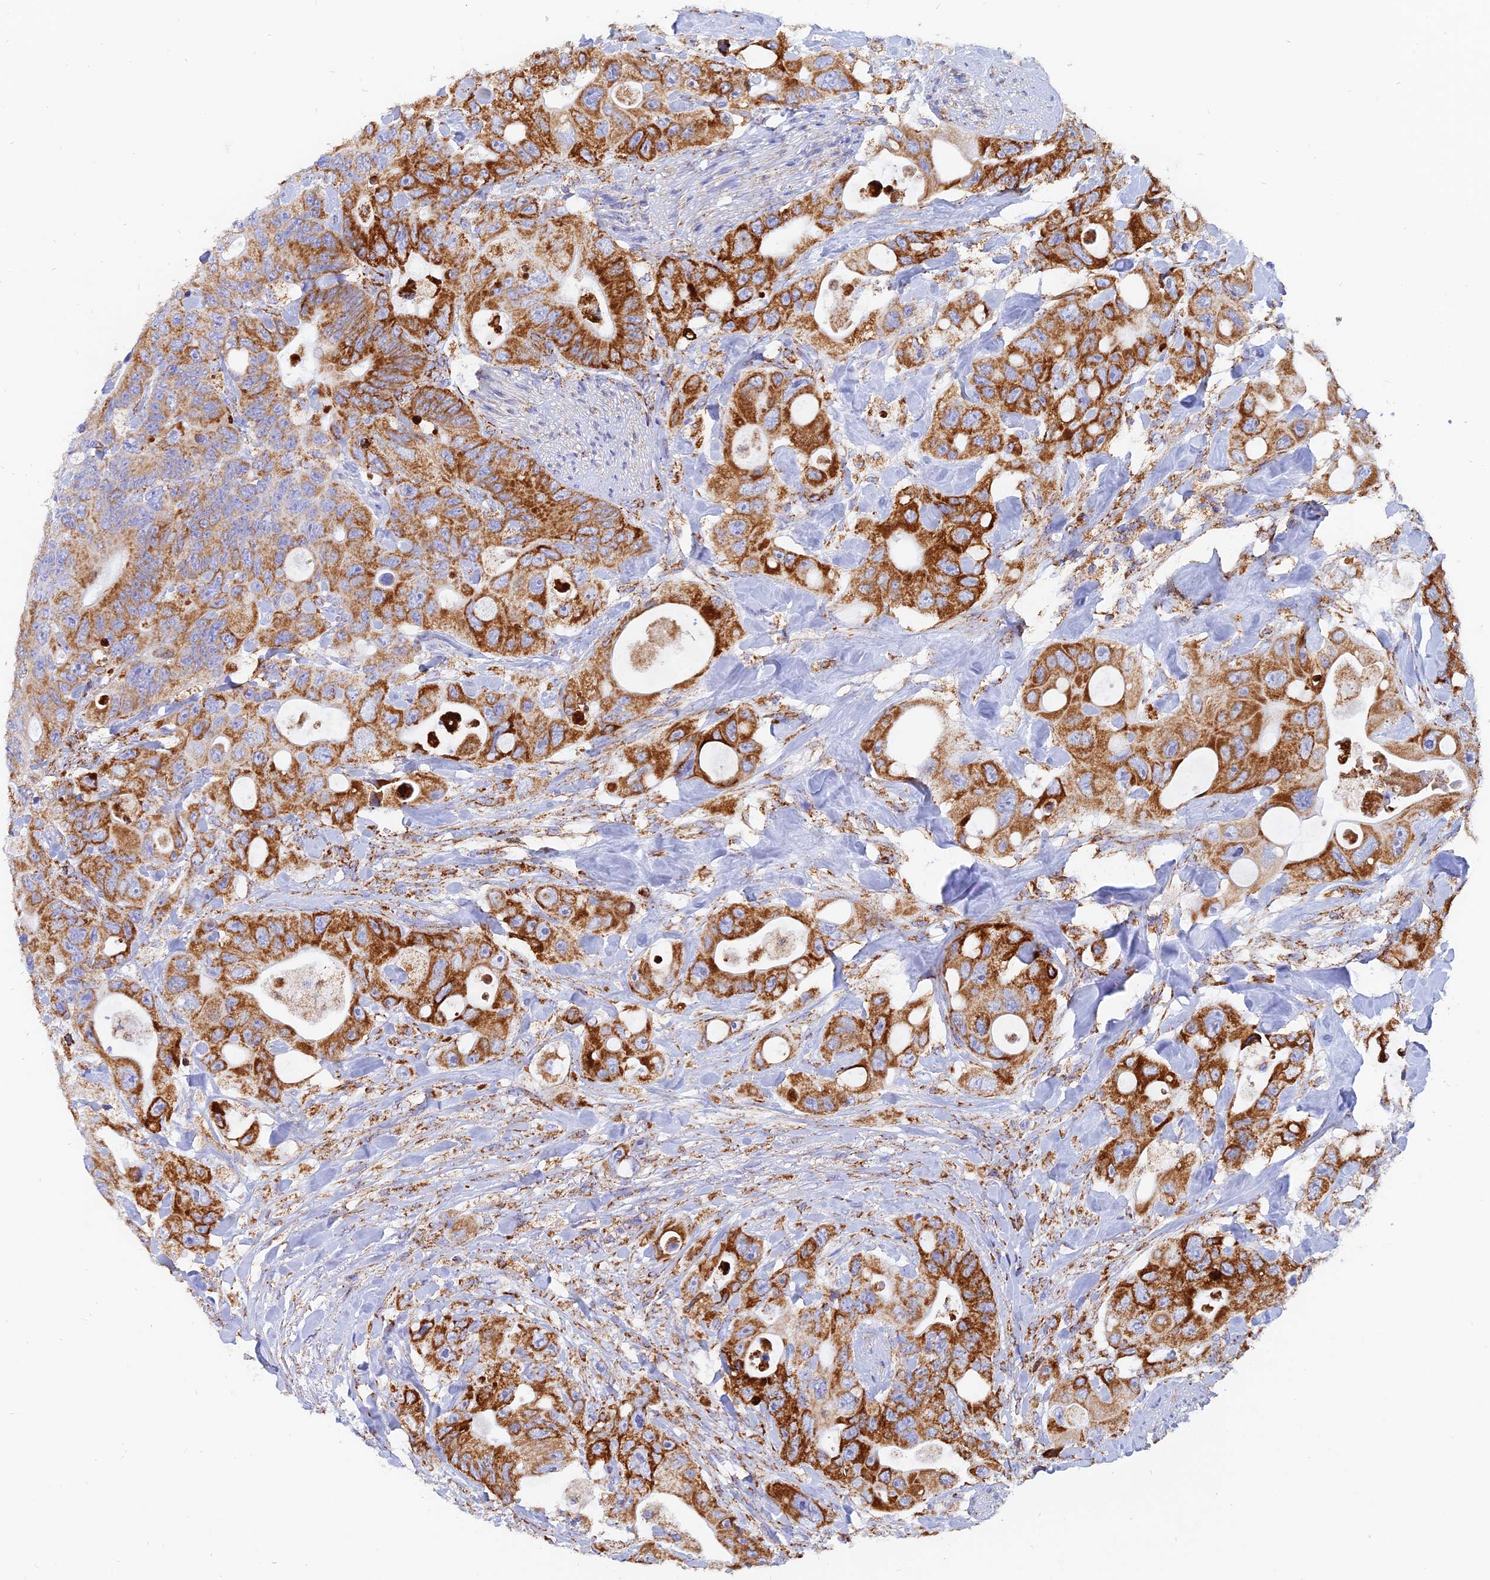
{"staining": {"intensity": "strong", "quantity": ">75%", "location": "cytoplasmic/membranous"}, "tissue": "colorectal cancer", "cell_type": "Tumor cells", "image_type": "cancer", "snomed": [{"axis": "morphology", "description": "Adenocarcinoma, NOS"}, {"axis": "topography", "description": "Colon"}], "caption": "IHC of human colorectal cancer (adenocarcinoma) shows high levels of strong cytoplasmic/membranous staining in approximately >75% of tumor cells. (Brightfield microscopy of DAB IHC at high magnification).", "gene": "NDUFB6", "patient": {"sex": "female", "age": 46}}